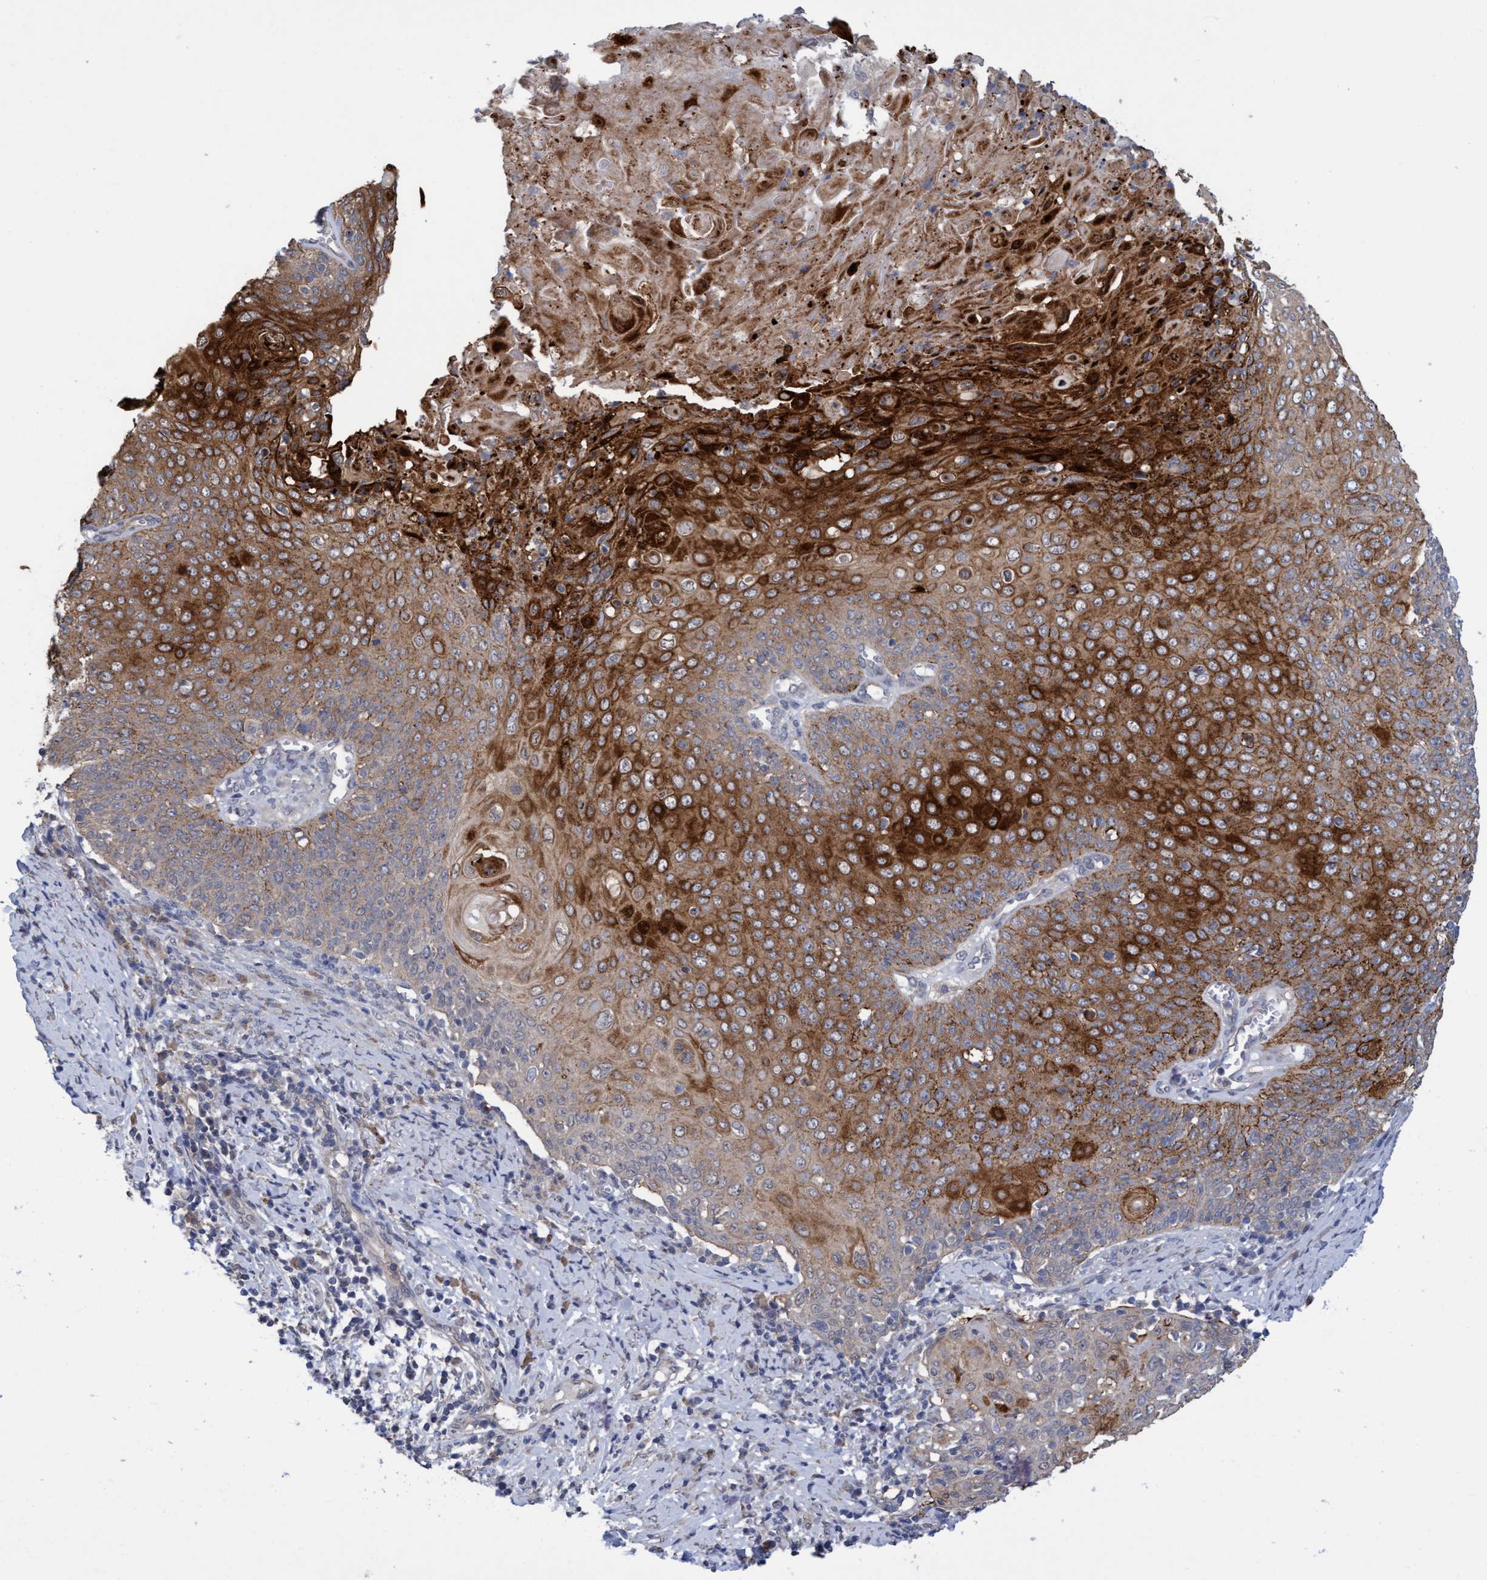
{"staining": {"intensity": "strong", "quantity": ">75%", "location": "cytoplasmic/membranous"}, "tissue": "cervical cancer", "cell_type": "Tumor cells", "image_type": "cancer", "snomed": [{"axis": "morphology", "description": "Squamous cell carcinoma, NOS"}, {"axis": "topography", "description": "Cervix"}], "caption": "Immunohistochemistry of cervical cancer shows high levels of strong cytoplasmic/membranous expression in about >75% of tumor cells. The staining is performed using DAB brown chromogen to label protein expression. The nuclei are counter-stained blue using hematoxylin.", "gene": "SEMA4D", "patient": {"sex": "female", "age": 39}}